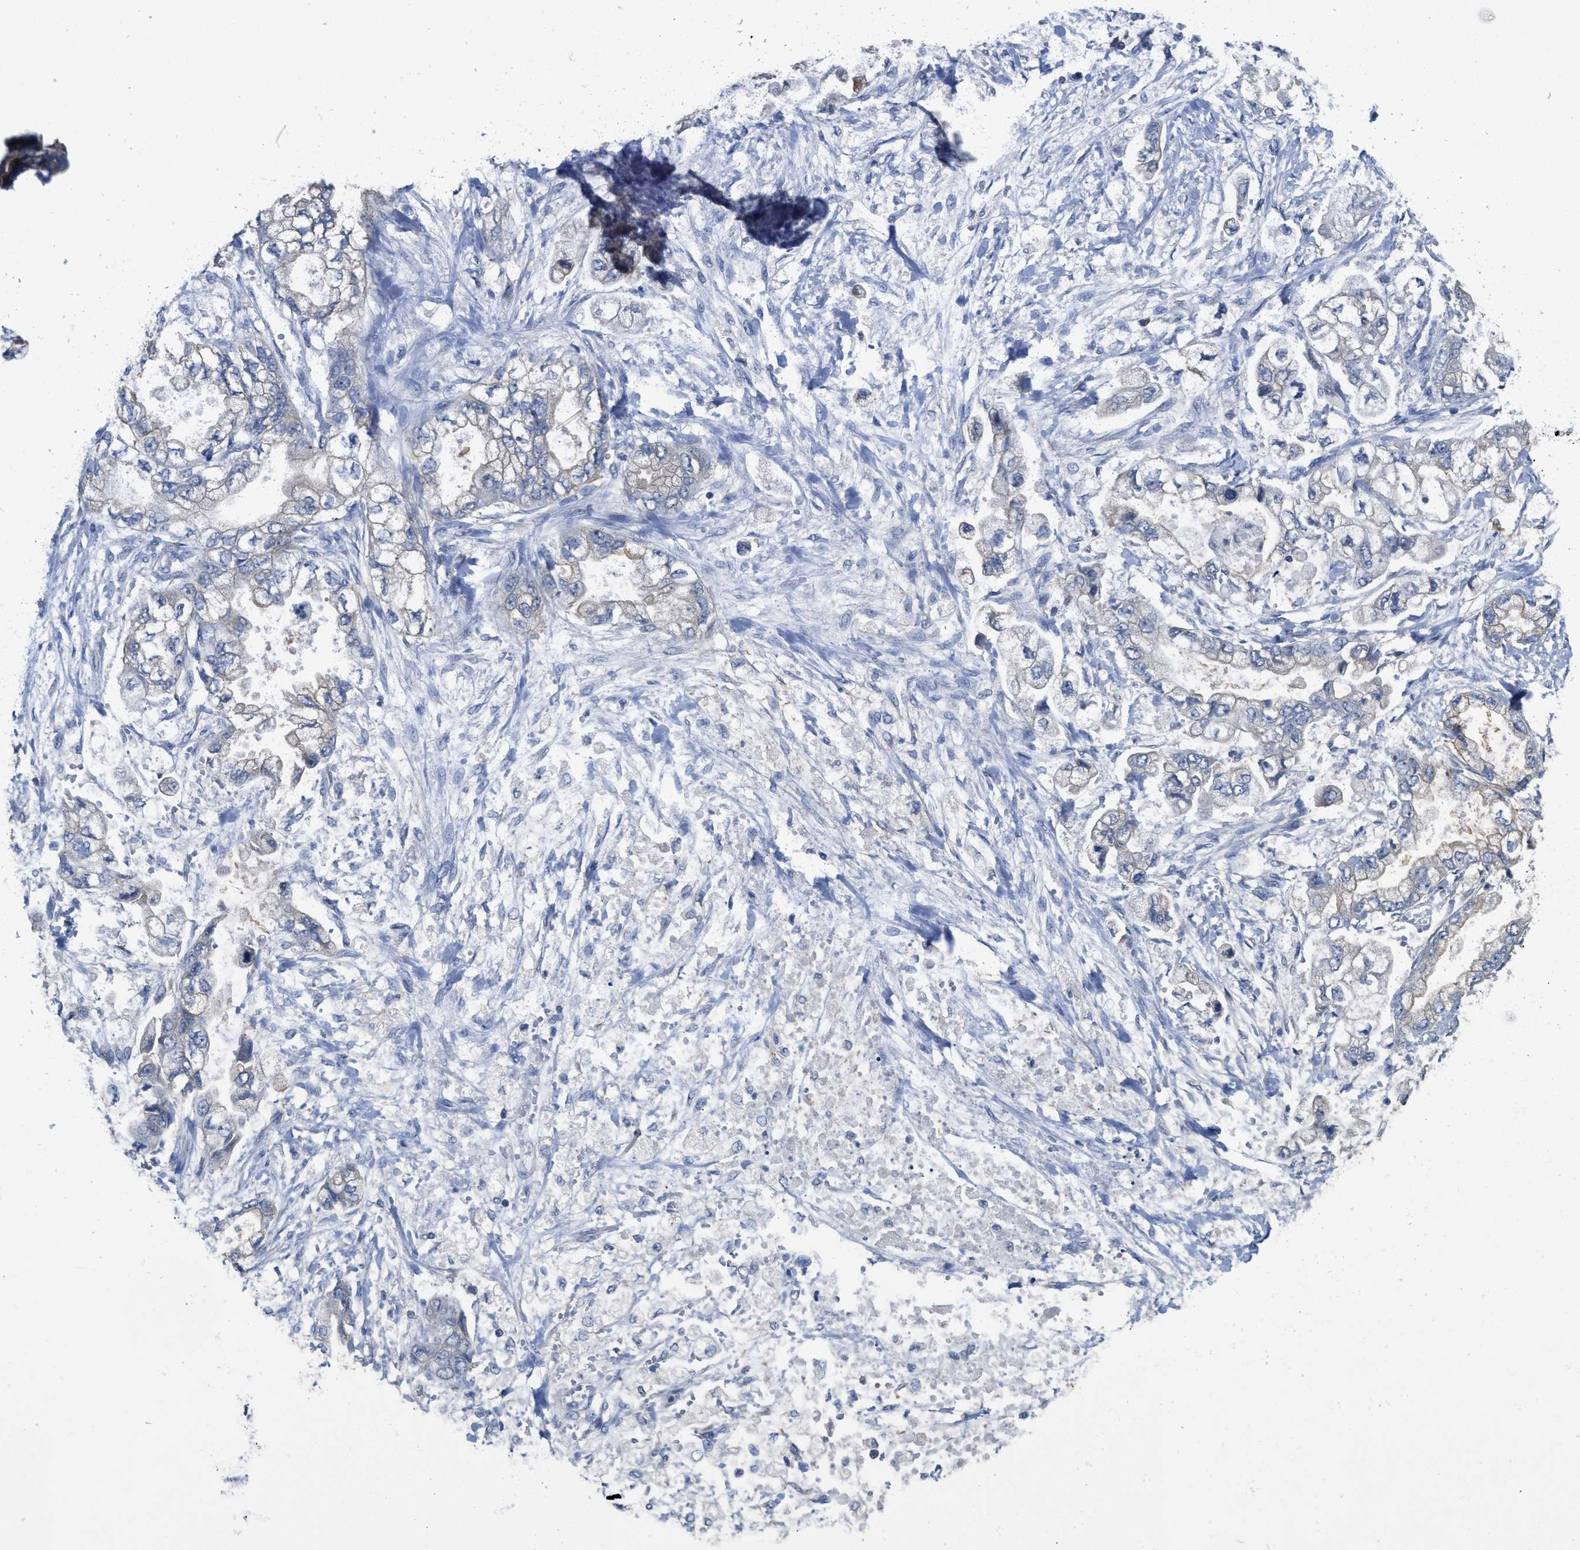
{"staining": {"intensity": "weak", "quantity": "<25%", "location": "cytoplasmic/membranous"}, "tissue": "stomach cancer", "cell_type": "Tumor cells", "image_type": "cancer", "snomed": [{"axis": "morphology", "description": "Normal tissue, NOS"}, {"axis": "morphology", "description": "Adenocarcinoma, NOS"}, {"axis": "topography", "description": "Stomach"}], "caption": "The histopathology image shows no significant staining in tumor cells of stomach cancer (adenocarcinoma).", "gene": "SFXN2", "patient": {"sex": "male", "age": 62}}